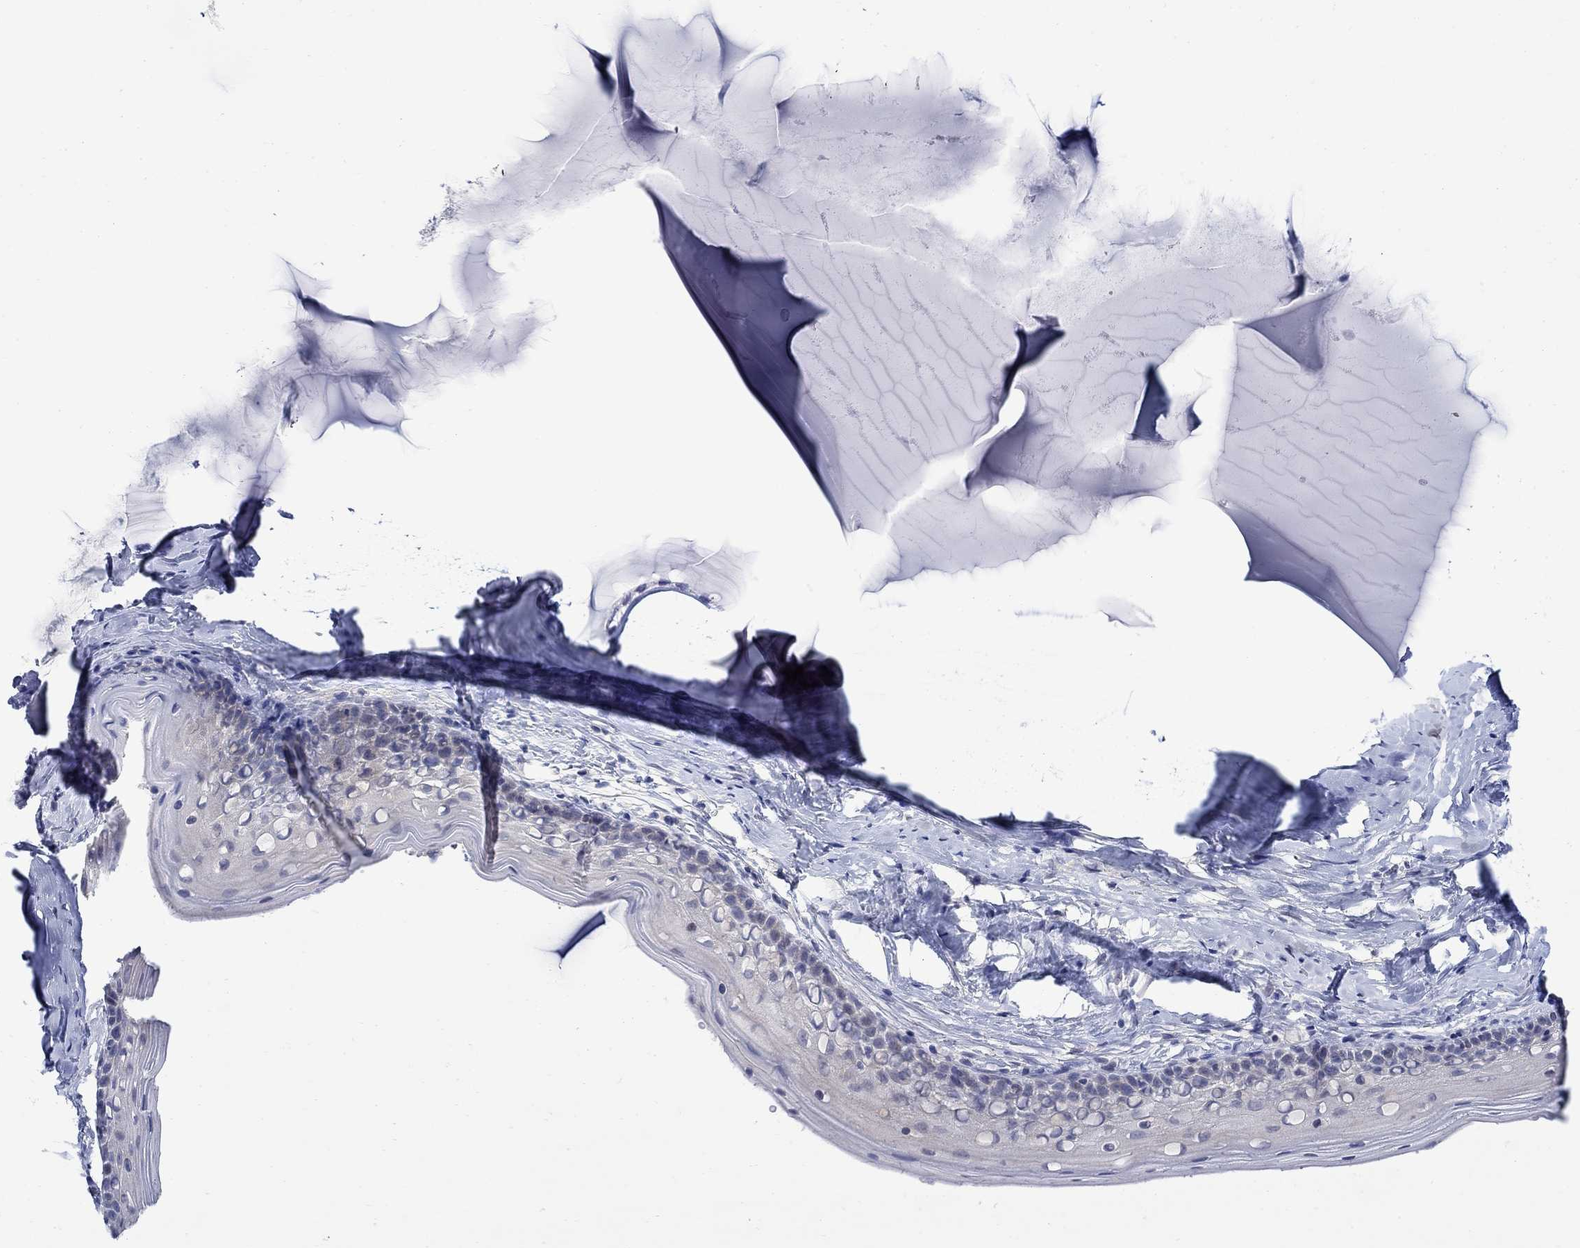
{"staining": {"intensity": "negative", "quantity": "none", "location": "none"}, "tissue": "cervix", "cell_type": "Glandular cells", "image_type": "normal", "snomed": [{"axis": "morphology", "description": "Normal tissue, NOS"}, {"axis": "topography", "description": "Cervix"}], "caption": "An immunohistochemistry (IHC) image of benign cervix is shown. There is no staining in glandular cells of cervix.", "gene": "DLK1", "patient": {"sex": "female", "age": 40}}